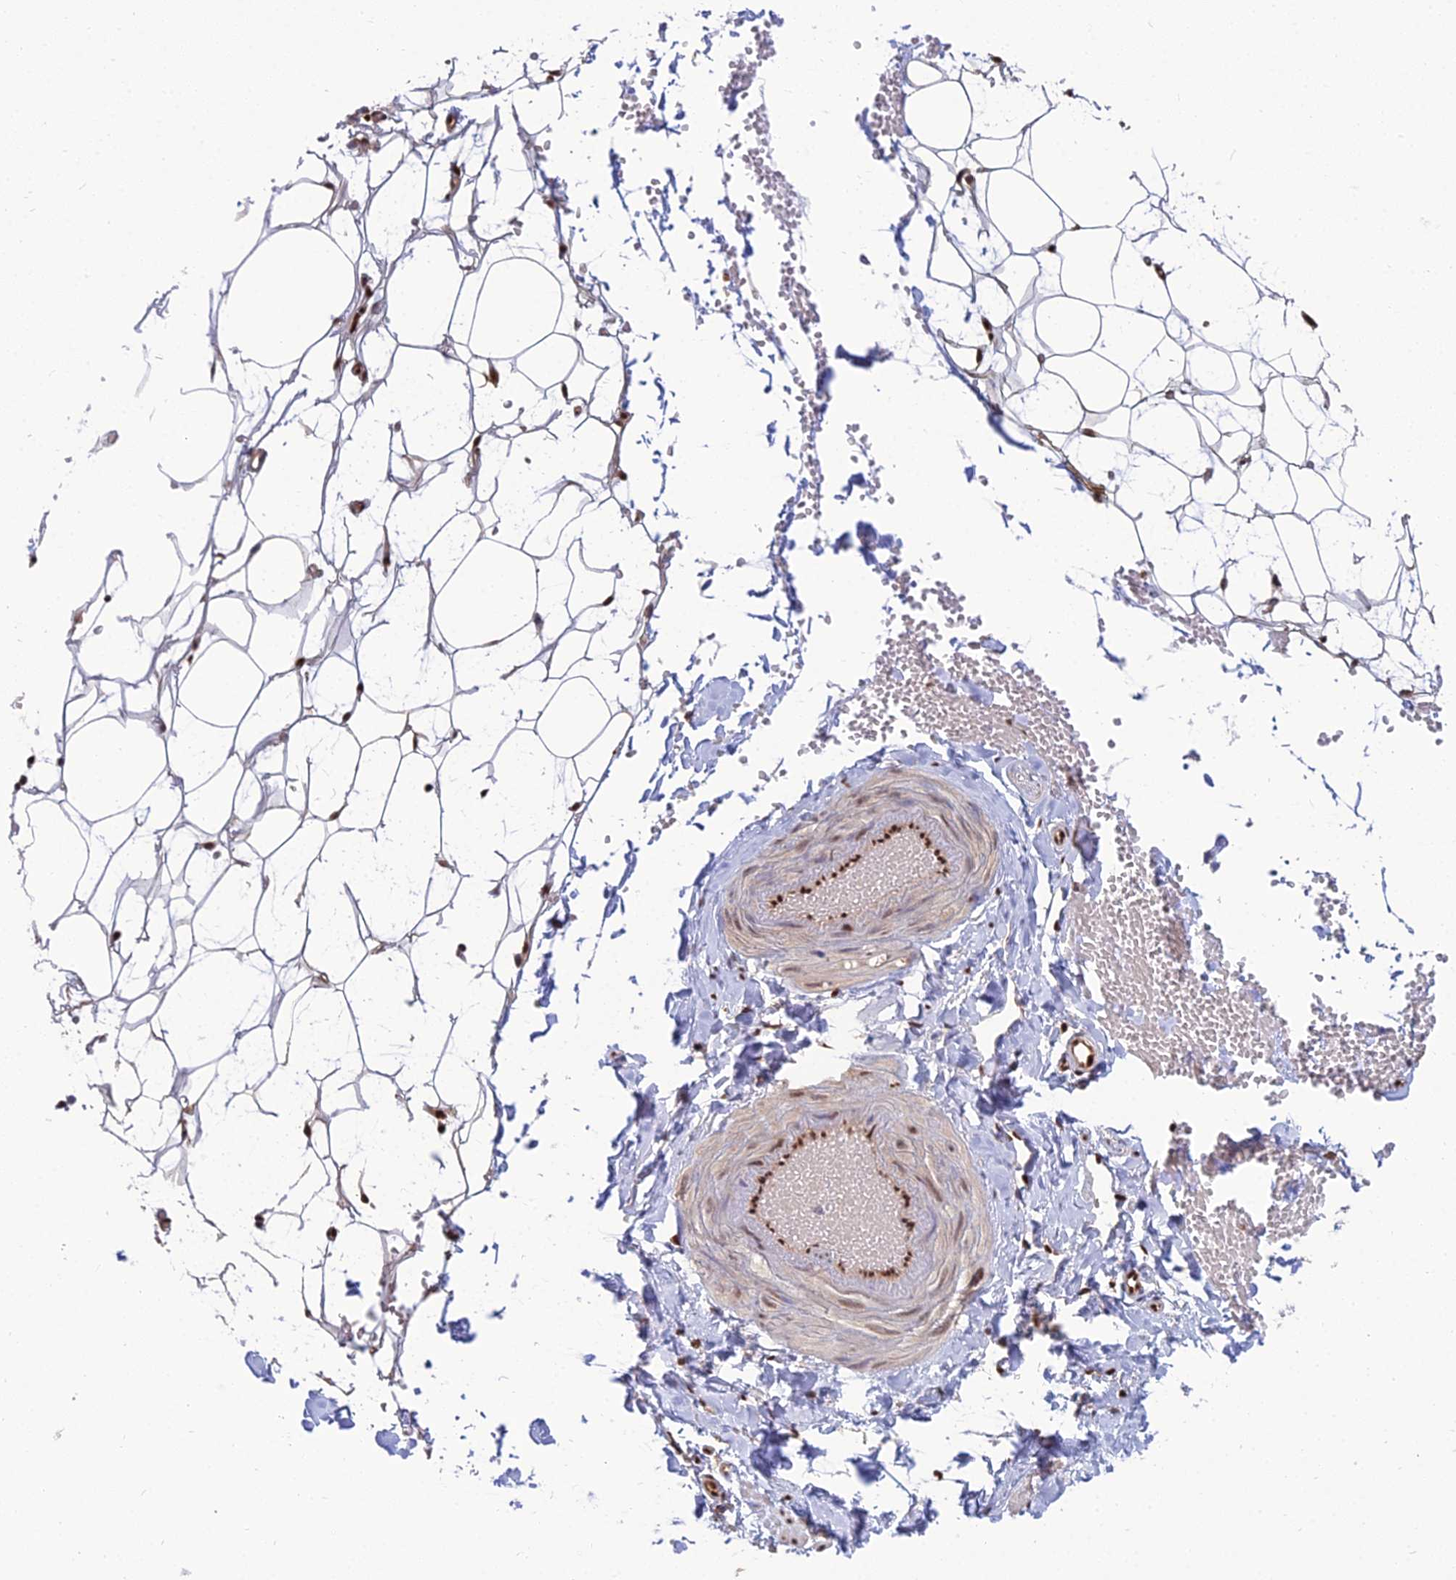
{"staining": {"intensity": "moderate", "quantity": ">75%", "location": "nuclear"}, "tissue": "adipose tissue", "cell_type": "Adipocytes", "image_type": "normal", "snomed": [{"axis": "morphology", "description": "Normal tissue, NOS"}, {"axis": "topography", "description": "Breast"}], "caption": "Protein expression analysis of benign adipose tissue exhibits moderate nuclear staining in approximately >75% of adipocytes. The staining was performed using DAB to visualize the protein expression in brown, while the nuclei were stained in blue with hematoxylin (Magnification: 20x).", "gene": "DNPEP", "patient": {"sex": "female", "age": 23}}